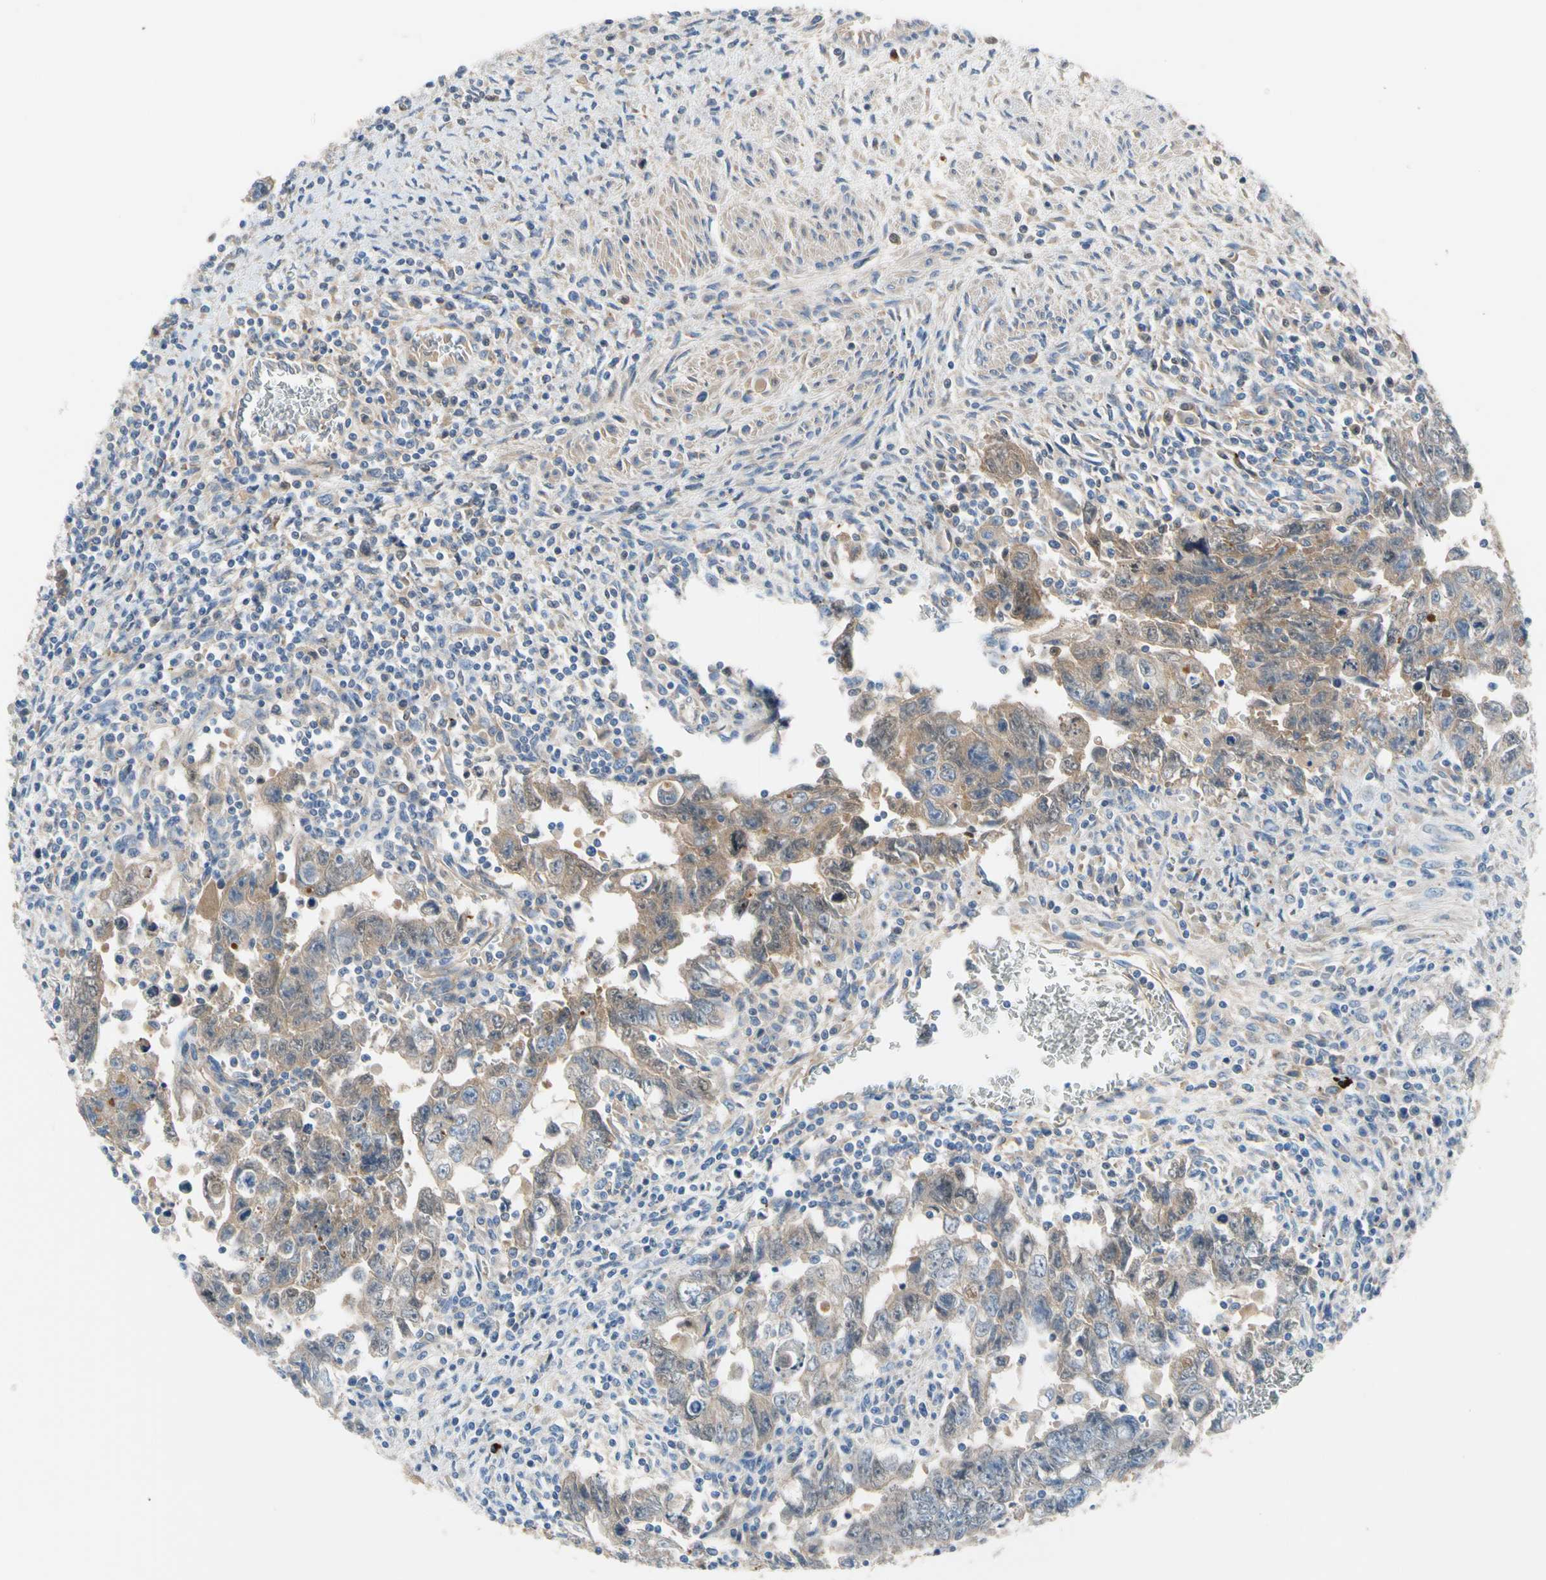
{"staining": {"intensity": "weak", "quantity": "25%-75%", "location": "cytoplasmic/membranous"}, "tissue": "testis cancer", "cell_type": "Tumor cells", "image_type": "cancer", "snomed": [{"axis": "morphology", "description": "Carcinoma, Embryonal, NOS"}, {"axis": "topography", "description": "Testis"}], "caption": "IHC (DAB) staining of testis cancer demonstrates weak cytoplasmic/membranous protein expression in approximately 25%-75% of tumor cells. IHC stains the protein in brown and the nuclei are stained blue.", "gene": "ENTREP3", "patient": {"sex": "male", "age": 28}}